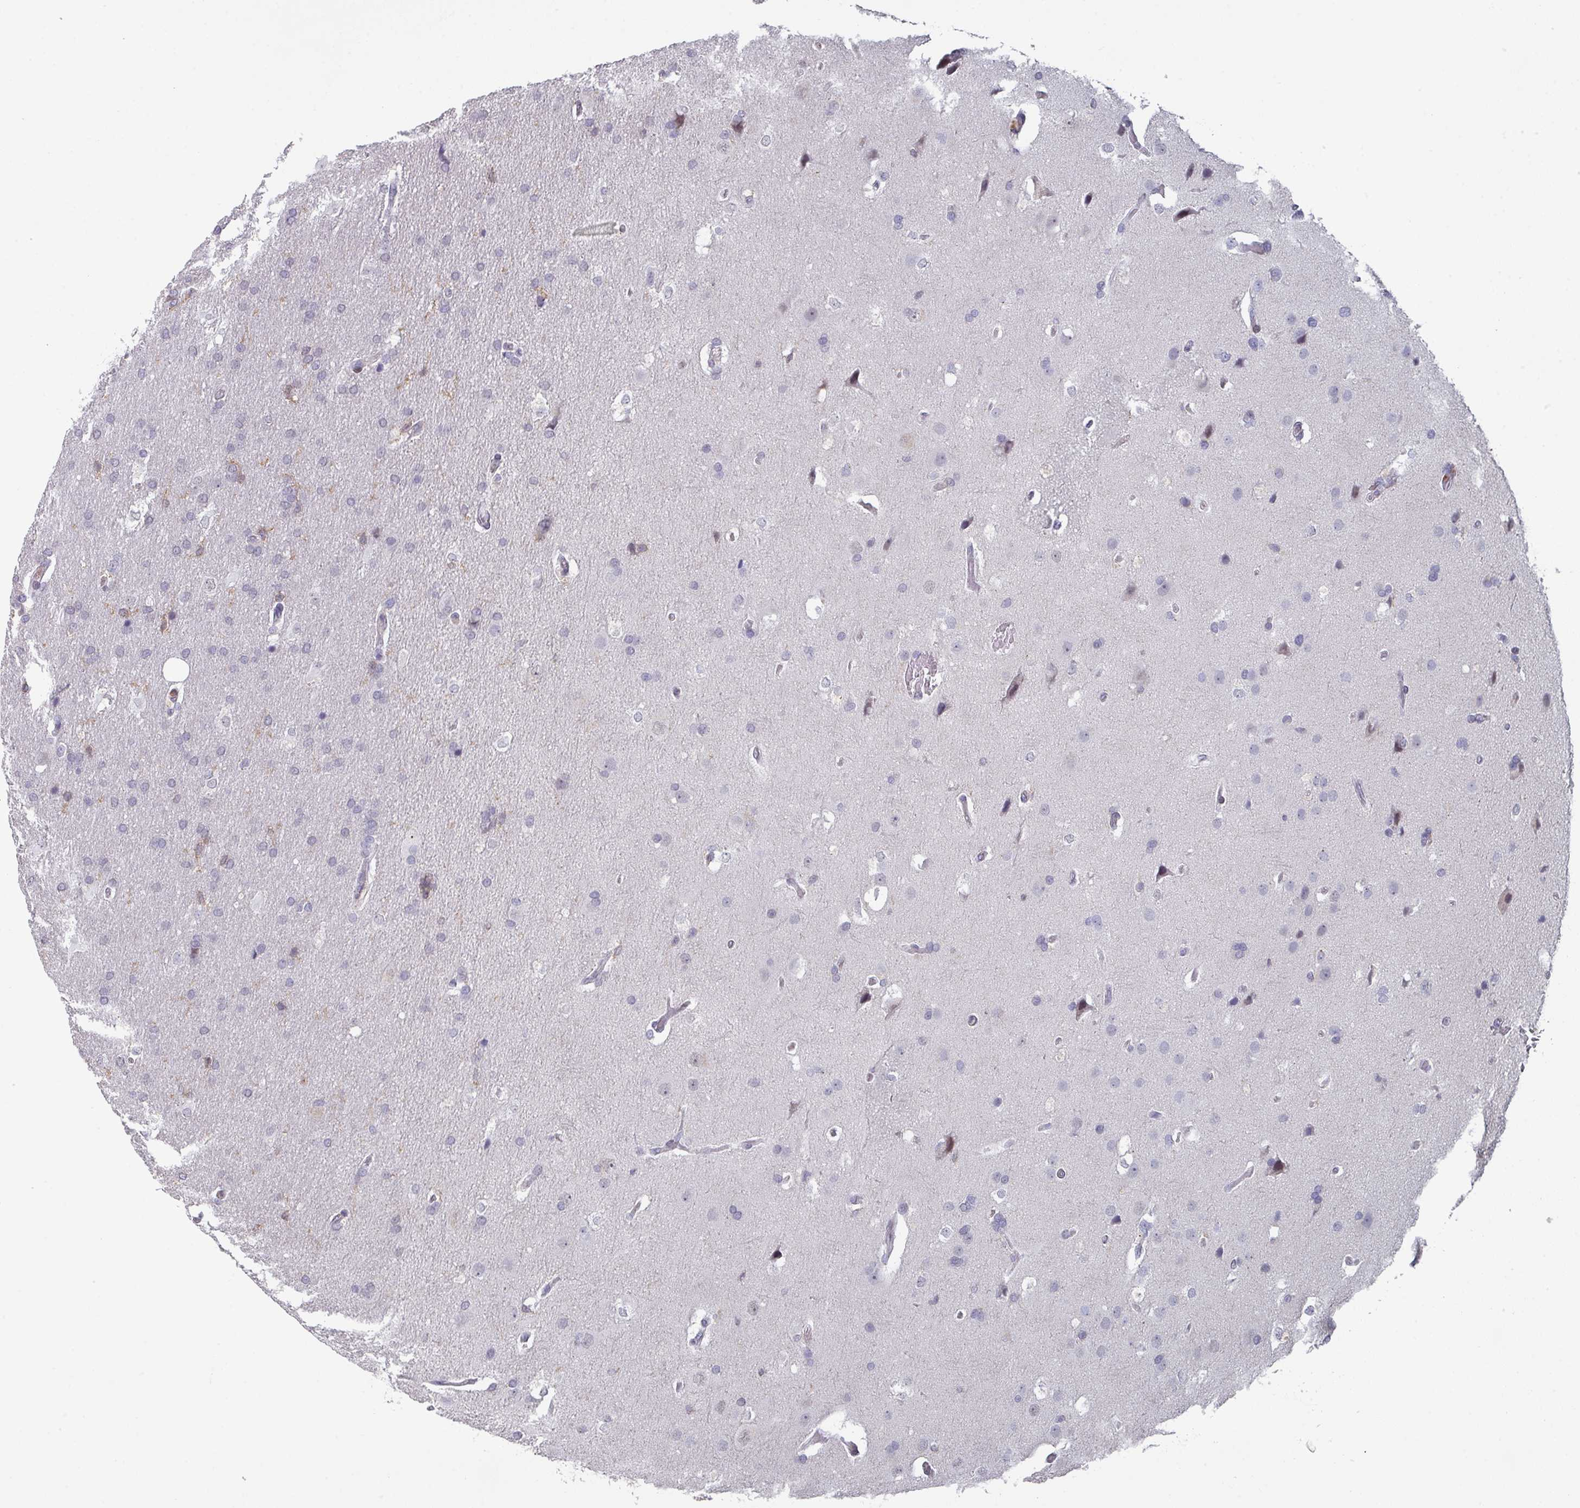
{"staining": {"intensity": "weak", "quantity": "<25%", "location": "cytoplasmic/membranous"}, "tissue": "glioma", "cell_type": "Tumor cells", "image_type": "cancer", "snomed": [{"axis": "morphology", "description": "Glioma, malignant, High grade"}, {"axis": "topography", "description": "Brain"}], "caption": "An IHC photomicrograph of malignant glioma (high-grade) is shown. There is no staining in tumor cells of malignant glioma (high-grade).", "gene": "RASAL3", "patient": {"sex": "male", "age": 56}}